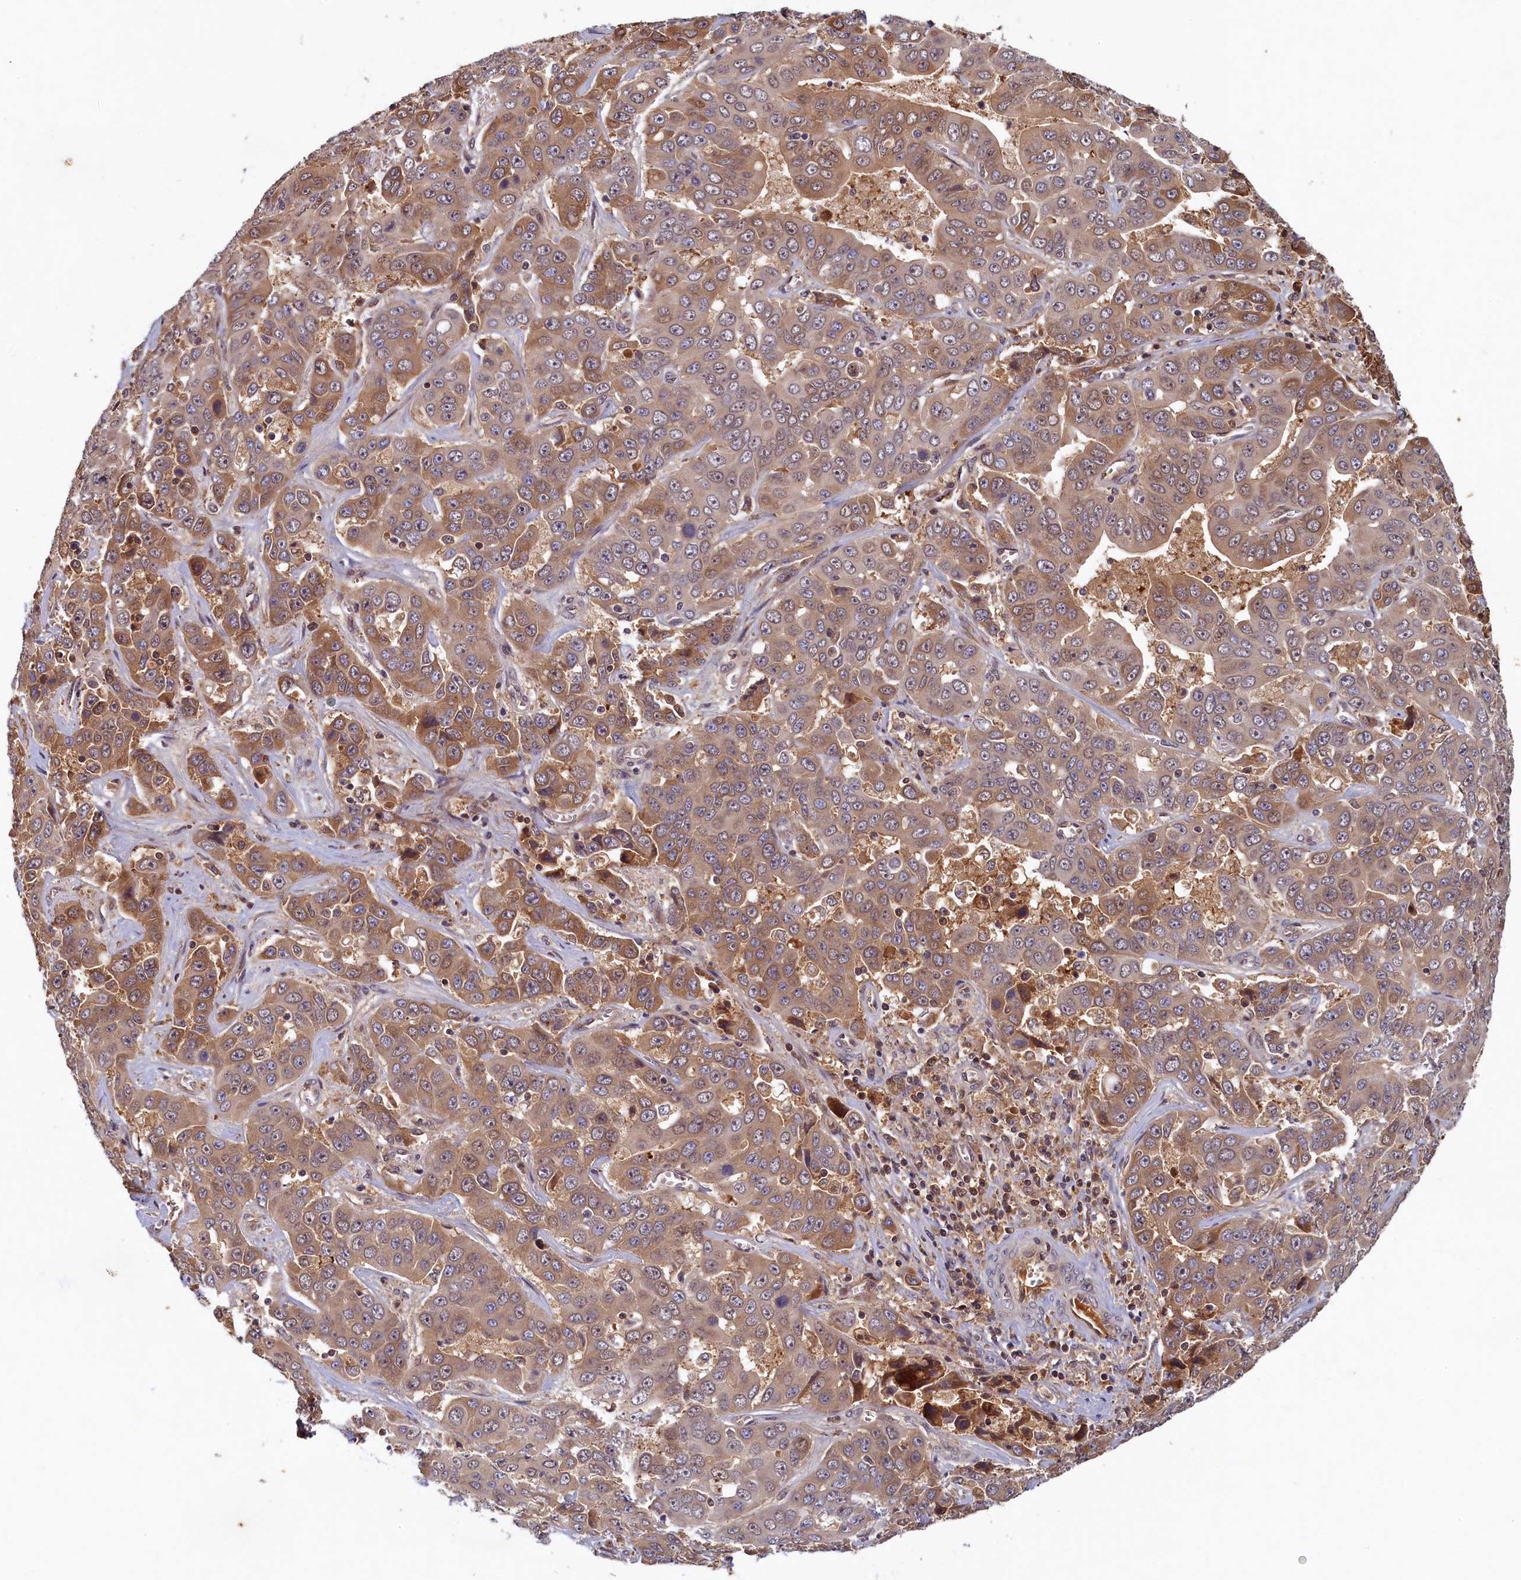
{"staining": {"intensity": "moderate", "quantity": ">75%", "location": "cytoplasmic/membranous"}, "tissue": "liver cancer", "cell_type": "Tumor cells", "image_type": "cancer", "snomed": [{"axis": "morphology", "description": "Cholangiocarcinoma"}, {"axis": "topography", "description": "Liver"}], "caption": "Moderate cytoplasmic/membranous expression is identified in approximately >75% of tumor cells in liver cancer (cholangiocarcinoma). The staining is performed using DAB (3,3'-diaminobenzidine) brown chromogen to label protein expression. The nuclei are counter-stained blue using hematoxylin.", "gene": "LCMT2", "patient": {"sex": "female", "age": 52}}